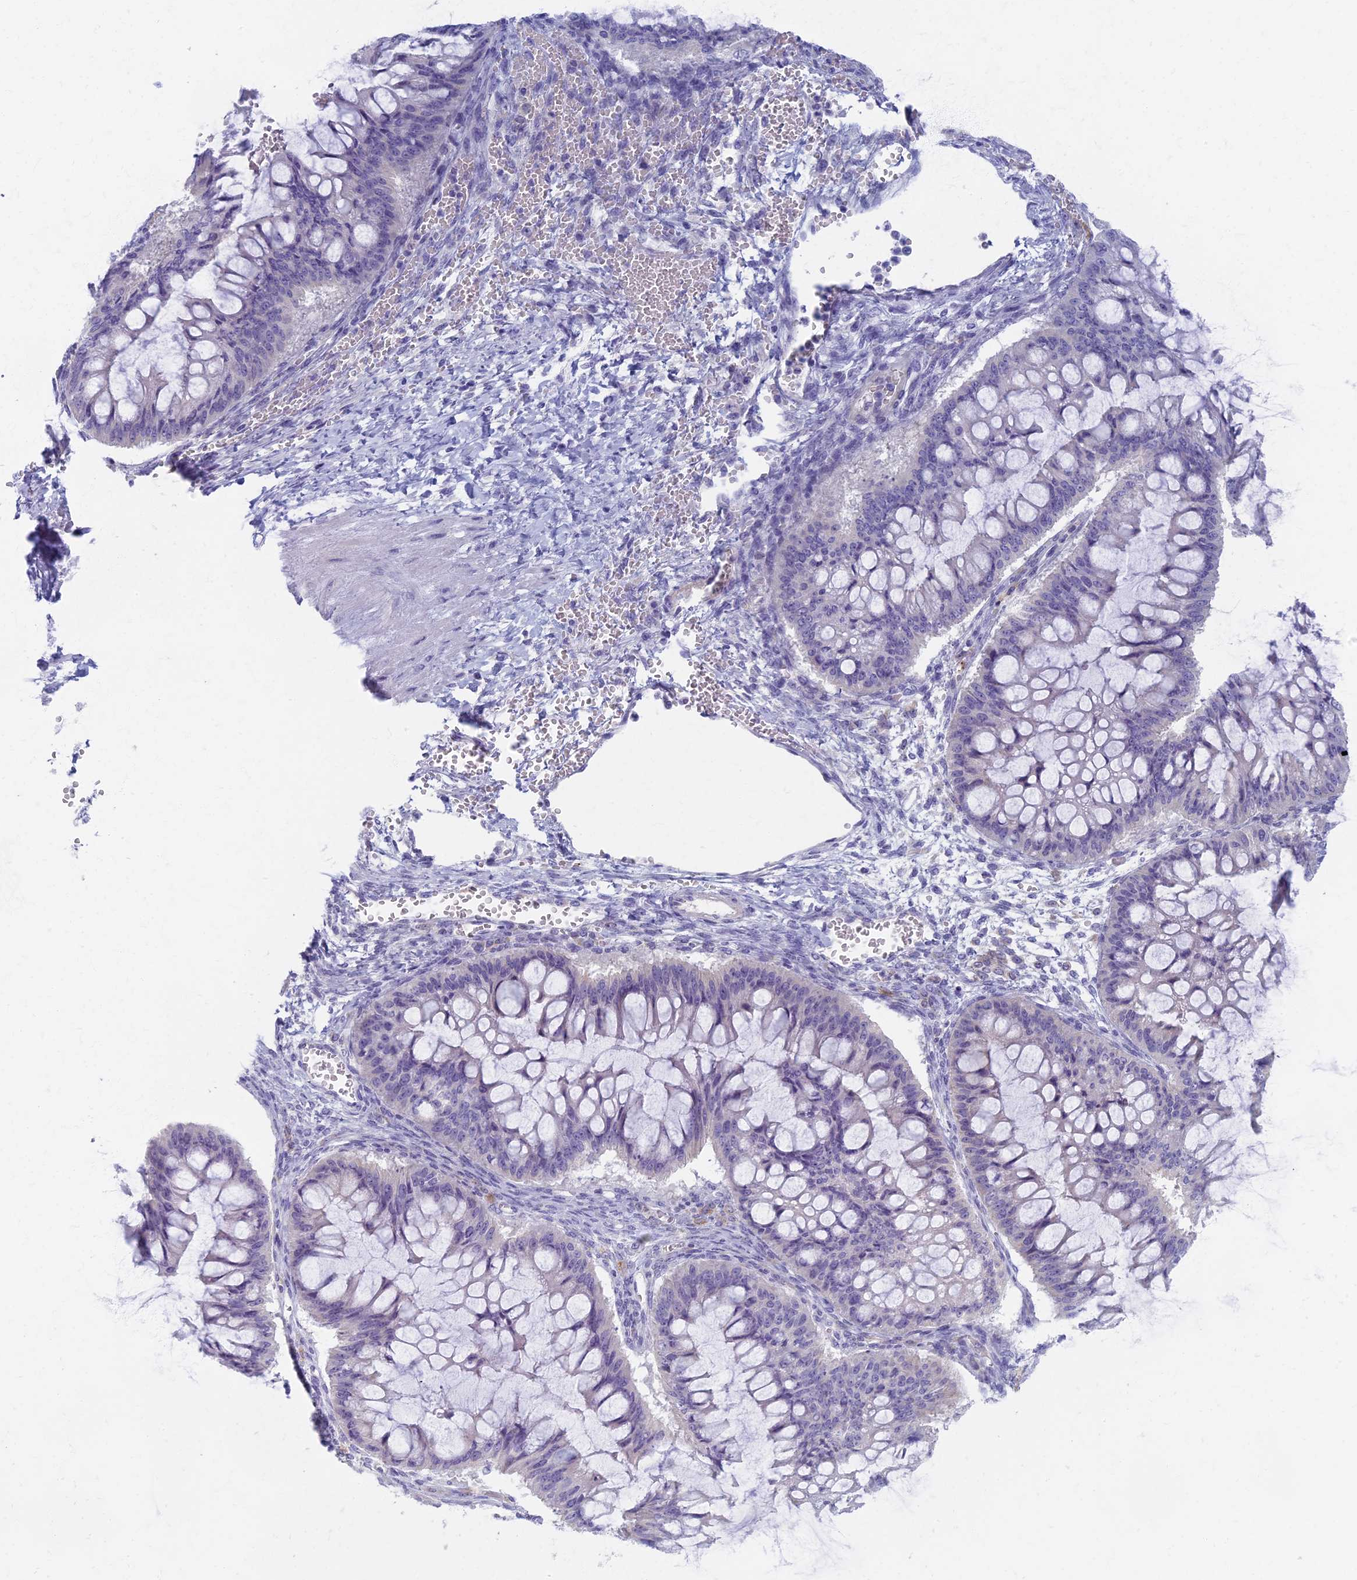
{"staining": {"intensity": "negative", "quantity": "none", "location": "none"}, "tissue": "ovarian cancer", "cell_type": "Tumor cells", "image_type": "cancer", "snomed": [{"axis": "morphology", "description": "Cystadenocarcinoma, mucinous, NOS"}, {"axis": "topography", "description": "Ovary"}], "caption": "Protein analysis of ovarian cancer displays no significant expression in tumor cells.", "gene": "AP4E1", "patient": {"sex": "female", "age": 73}}